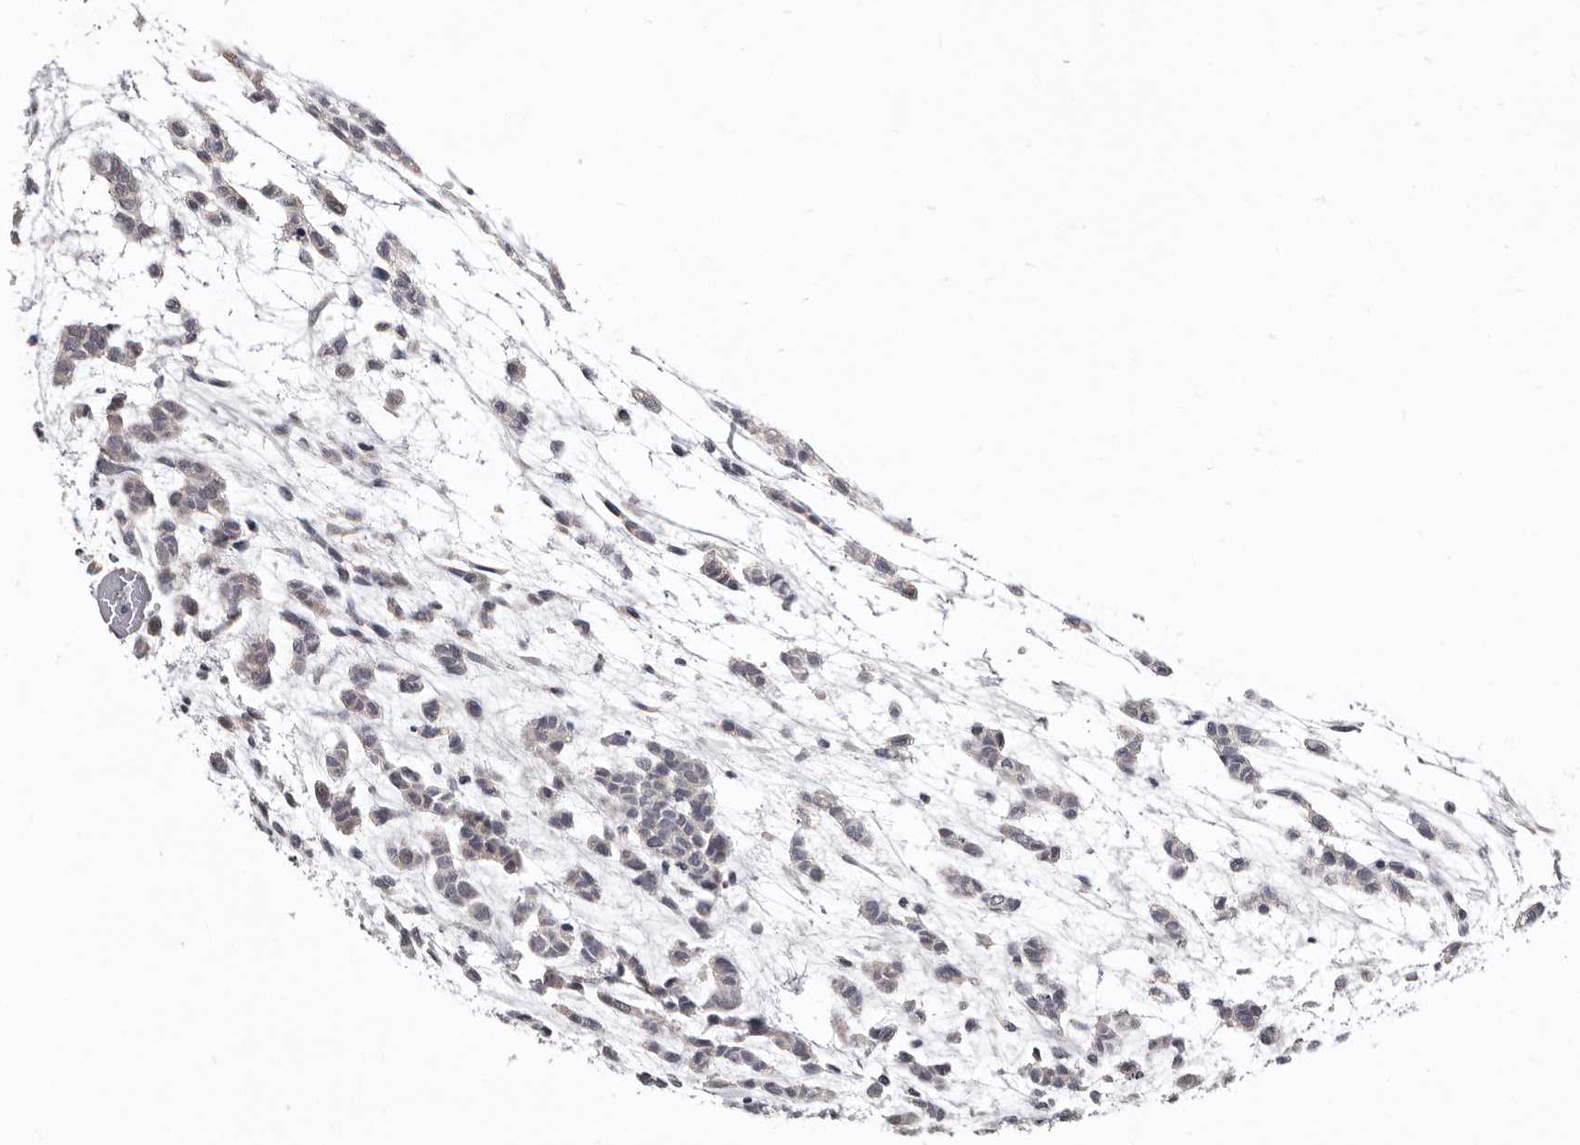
{"staining": {"intensity": "negative", "quantity": "none", "location": "none"}, "tissue": "head and neck cancer", "cell_type": "Tumor cells", "image_type": "cancer", "snomed": [{"axis": "morphology", "description": "Adenocarcinoma, NOS"}, {"axis": "morphology", "description": "Adenoma, NOS"}, {"axis": "topography", "description": "Head-Neck"}], "caption": "IHC image of neoplastic tissue: head and neck cancer (adenocarcinoma) stained with DAB shows no significant protein staining in tumor cells.", "gene": "KLHL4", "patient": {"sex": "female", "age": 55}}